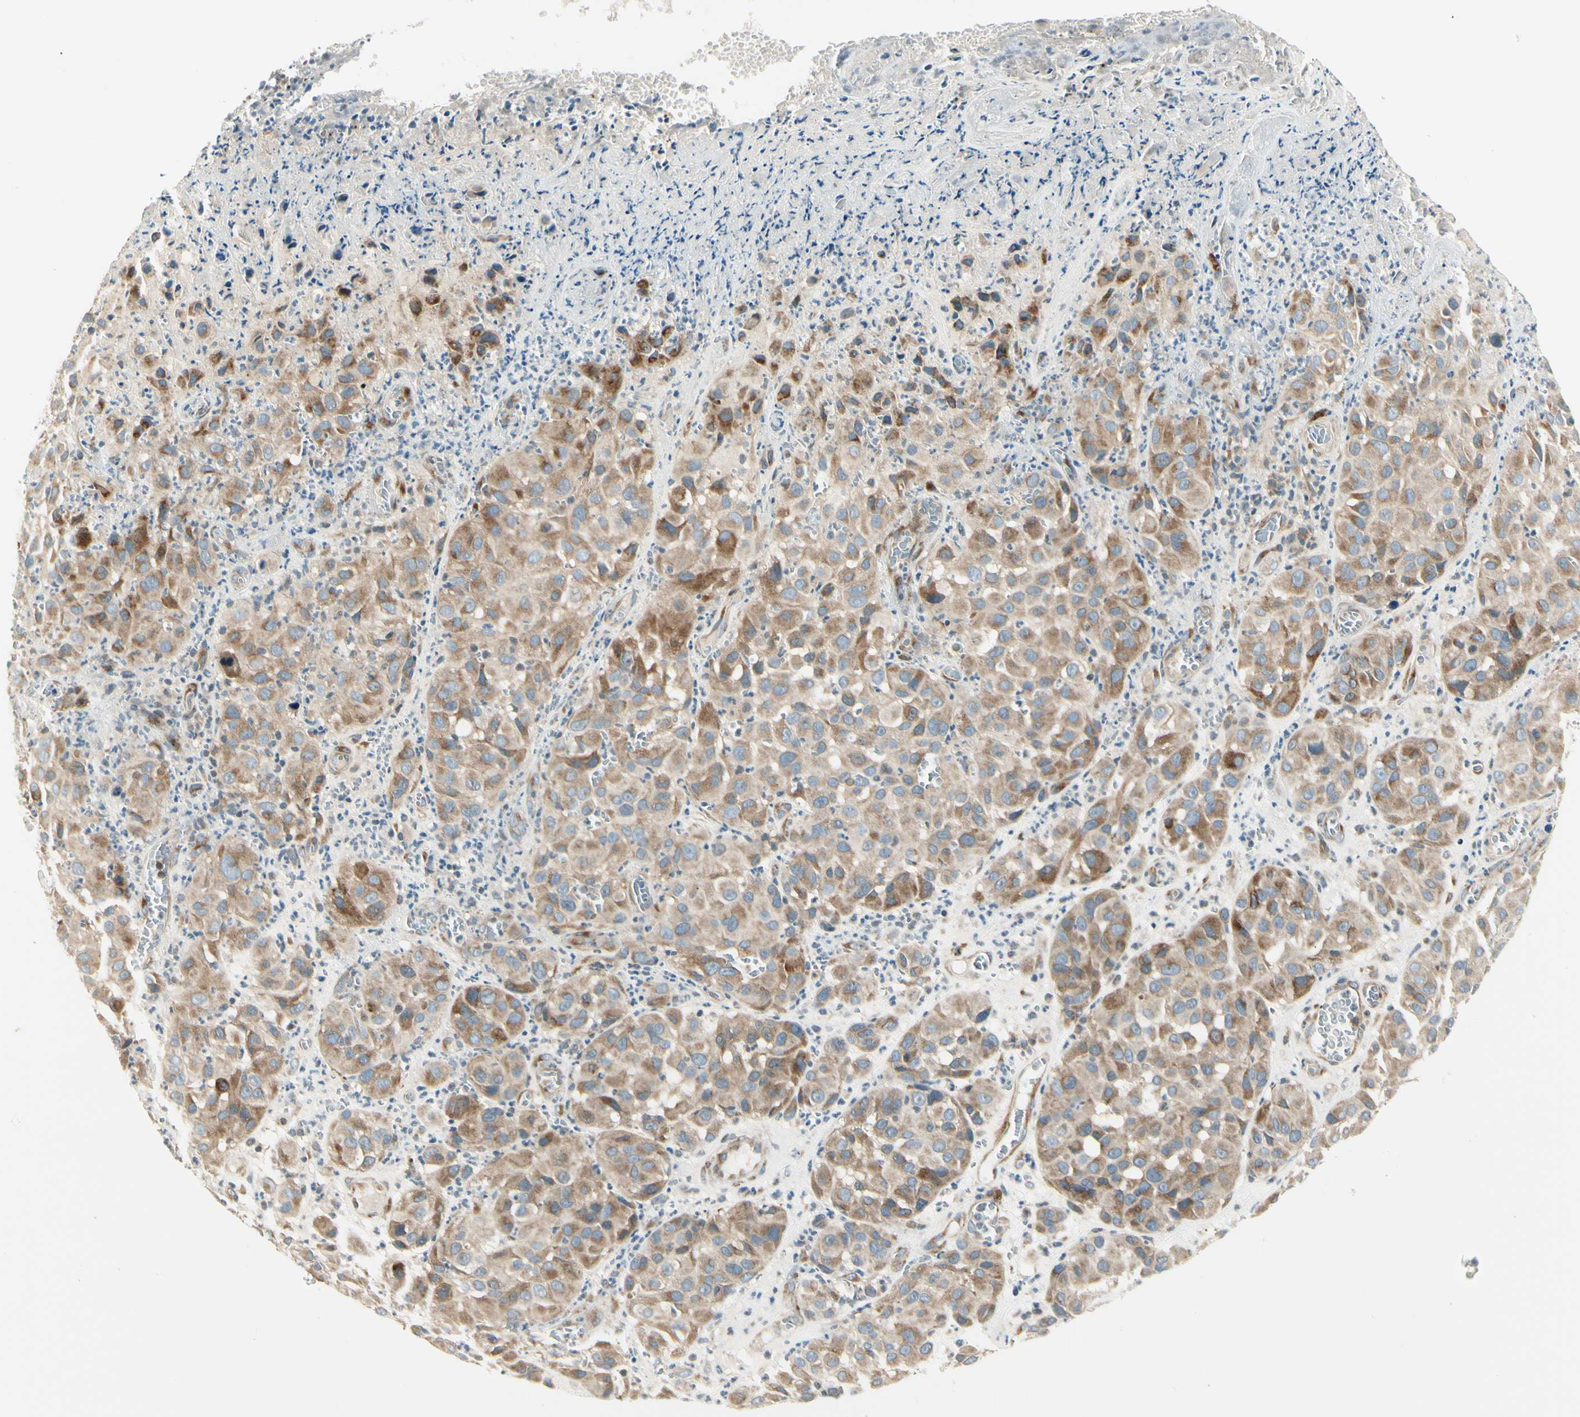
{"staining": {"intensity": "moderate", "quantity": ">75%", "location": "cytoplasmic/membranous"}, "tissue": "melanoma", "cell_type": "Tumor cells", "image_type": "cancer", "snomed": [{"axis": "morphology", "description": "Malignant melanoma, NOS"}, {"axis": "topography", "description": "Skin"}], "caption": "Immunohistochemical staining of melanoma demonstrates moderate cytoplasmic/membranous protein staining in approximately >75% of tumor cells.", "gene": "MANSC1", "patient": {"sex": "female", "age": 21}}